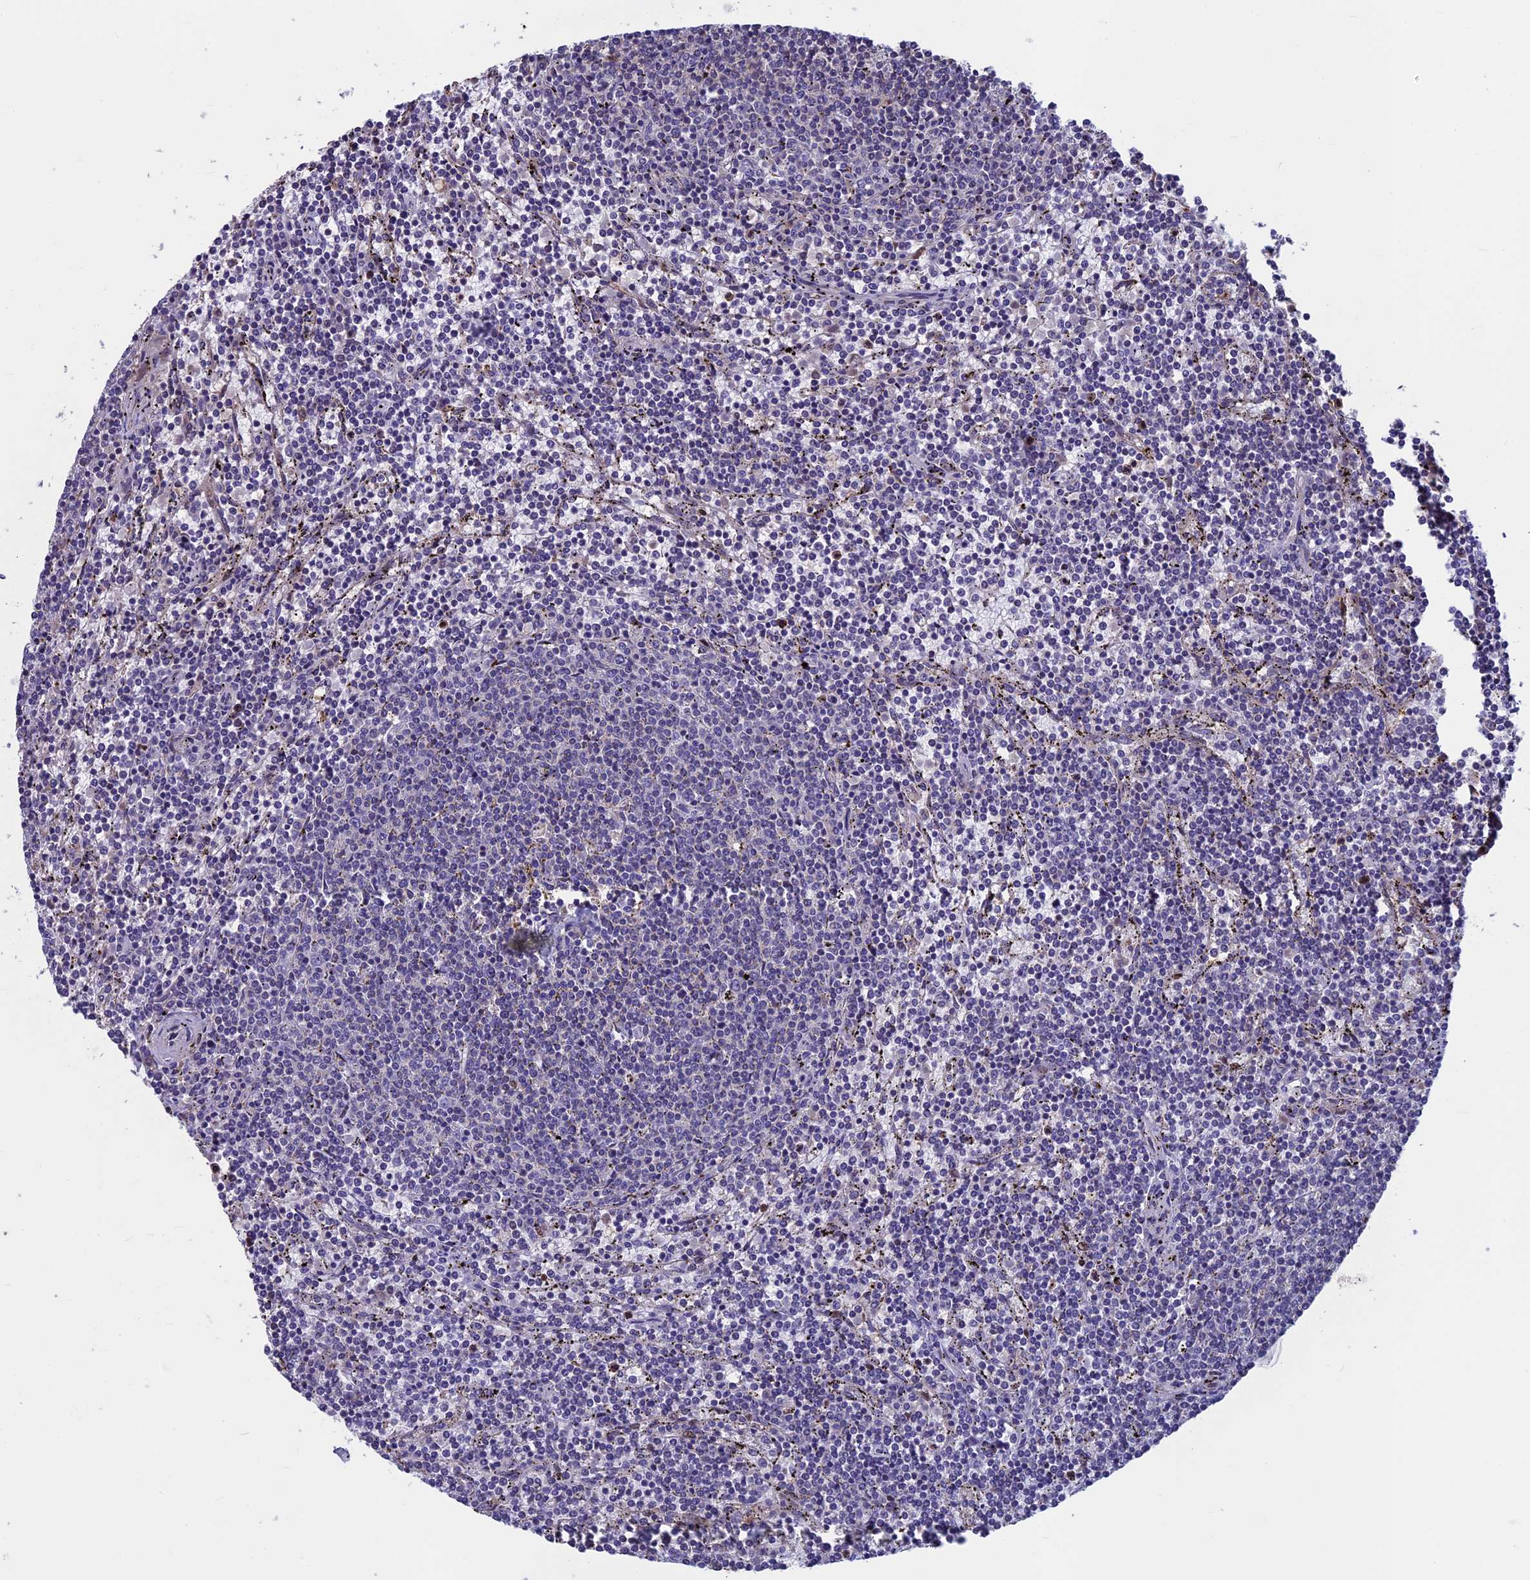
{"staining": {"intensity": "negative", "quantity": "none", "location": "none"}, "tissue": "lymphoma", "cell_type": "Tumor cells", "image_type": "cancer", "snomed": [{"axis": "morphology", "description": "Malignant lymphoma, non-Hodgkin's type, Low grade"}, {"axis": "topography", "description": "Spleen"}], "caption": "This is an immunohistochemistry image of human low-grade malignant lymphoma, non-Hodgkin's type. There is no positivity in tumor cells.", "gene": "ACSS1", "patient": {"sex": "female", "age": 50}}